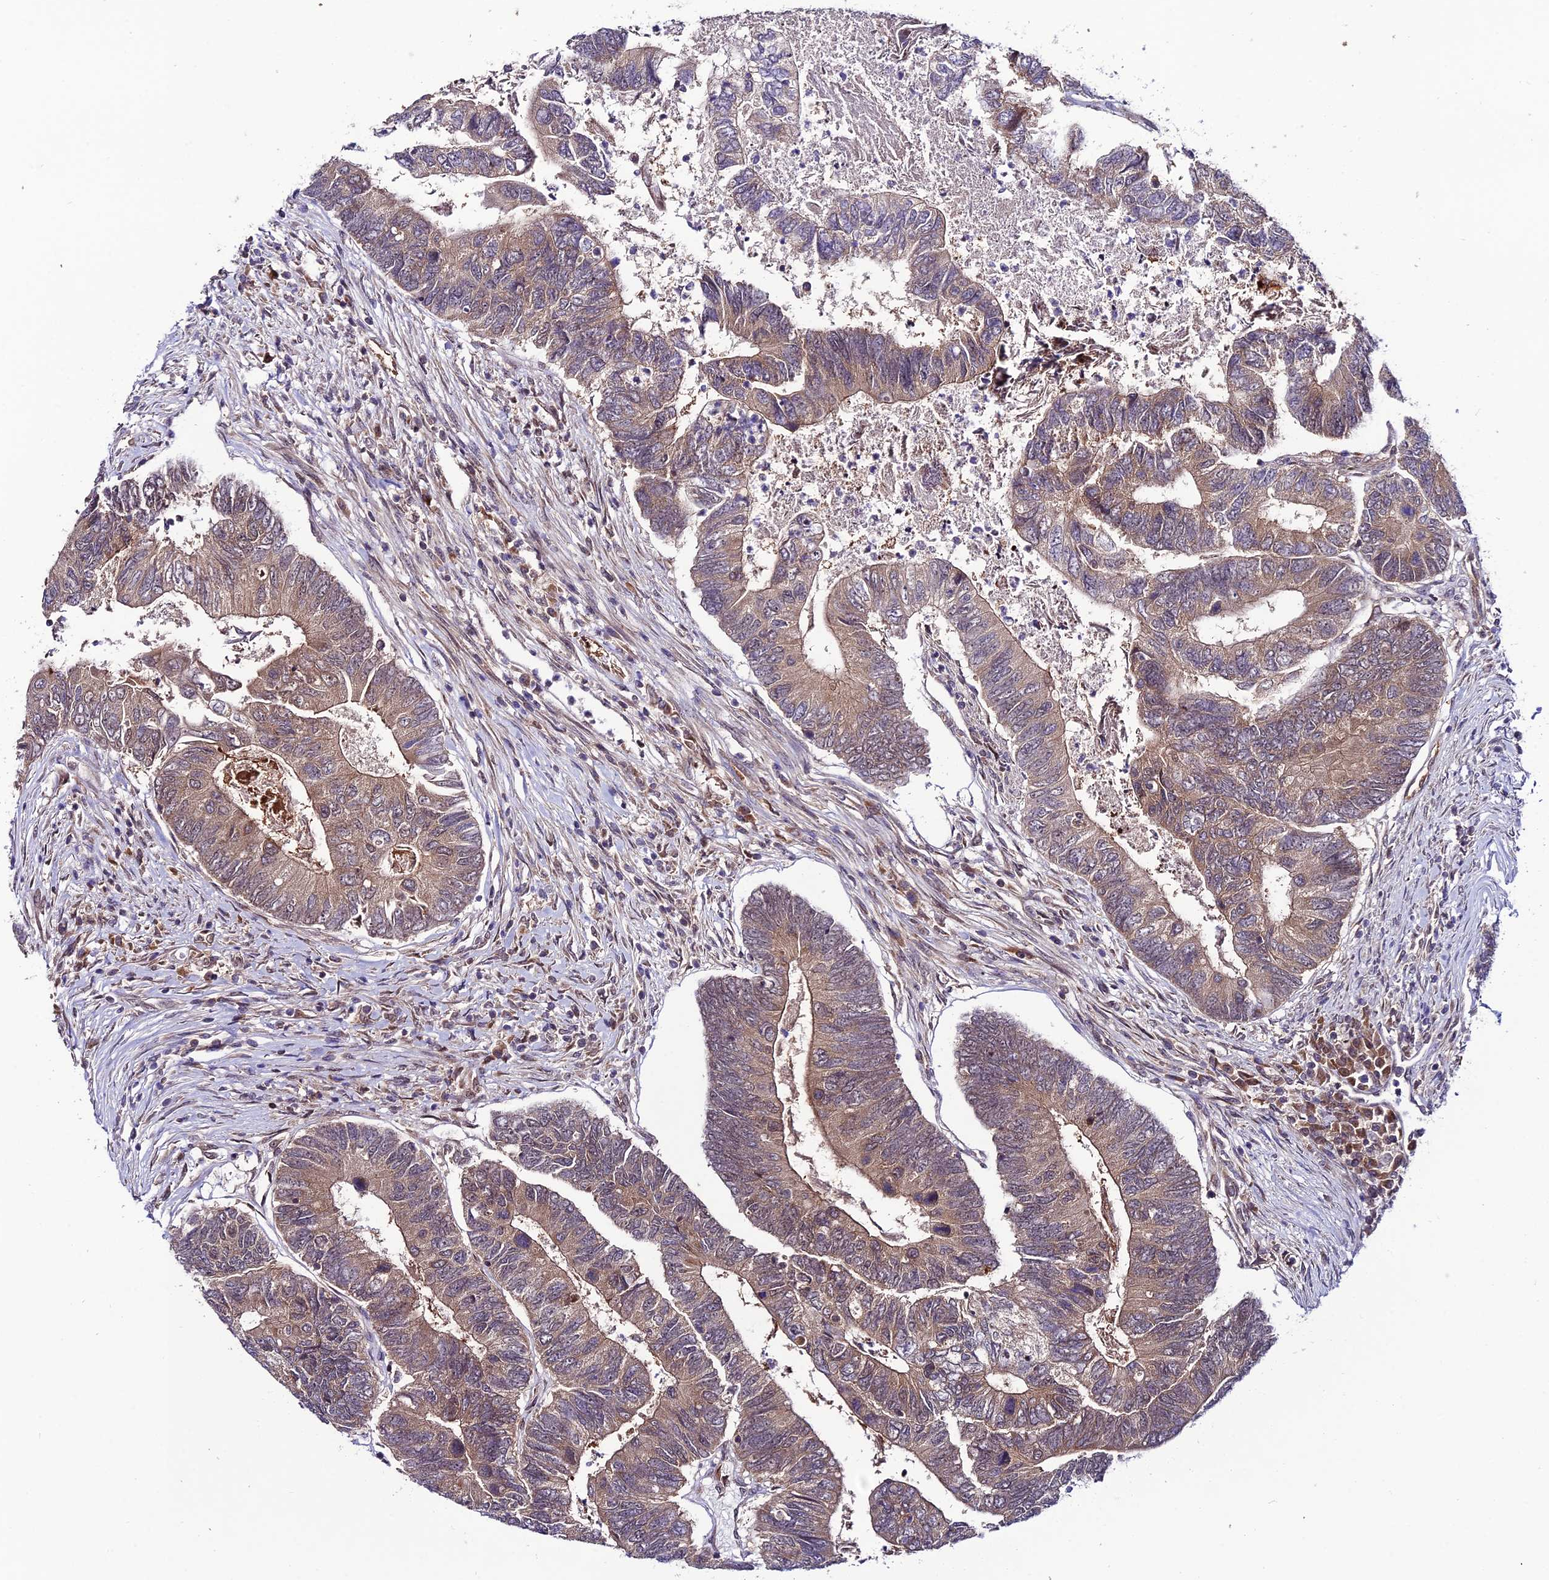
{"staining": {"intensity": "weak", "quantity": ">75%", "location": "cytoplasmic/membranous"}, "tissue": "colorectal cancer", "cell_type": "Tumor cells", "image_type": "cancer", "snomed": [{"axis": "morphology", "description": "Adenocarcinoma, NOS"}, {"axis": "topography", "description": "Colon"}], "caption": "An image of colorectal adenocarcinoma stained for a protein exhibits weak cytoplasmic/membranous brown staining in tumor cells. (DAB IHC, brown staining for protein, blue staining for nuclei).", "gene": "TRIM40", "patient": {"sex": "female", "age": 67}}